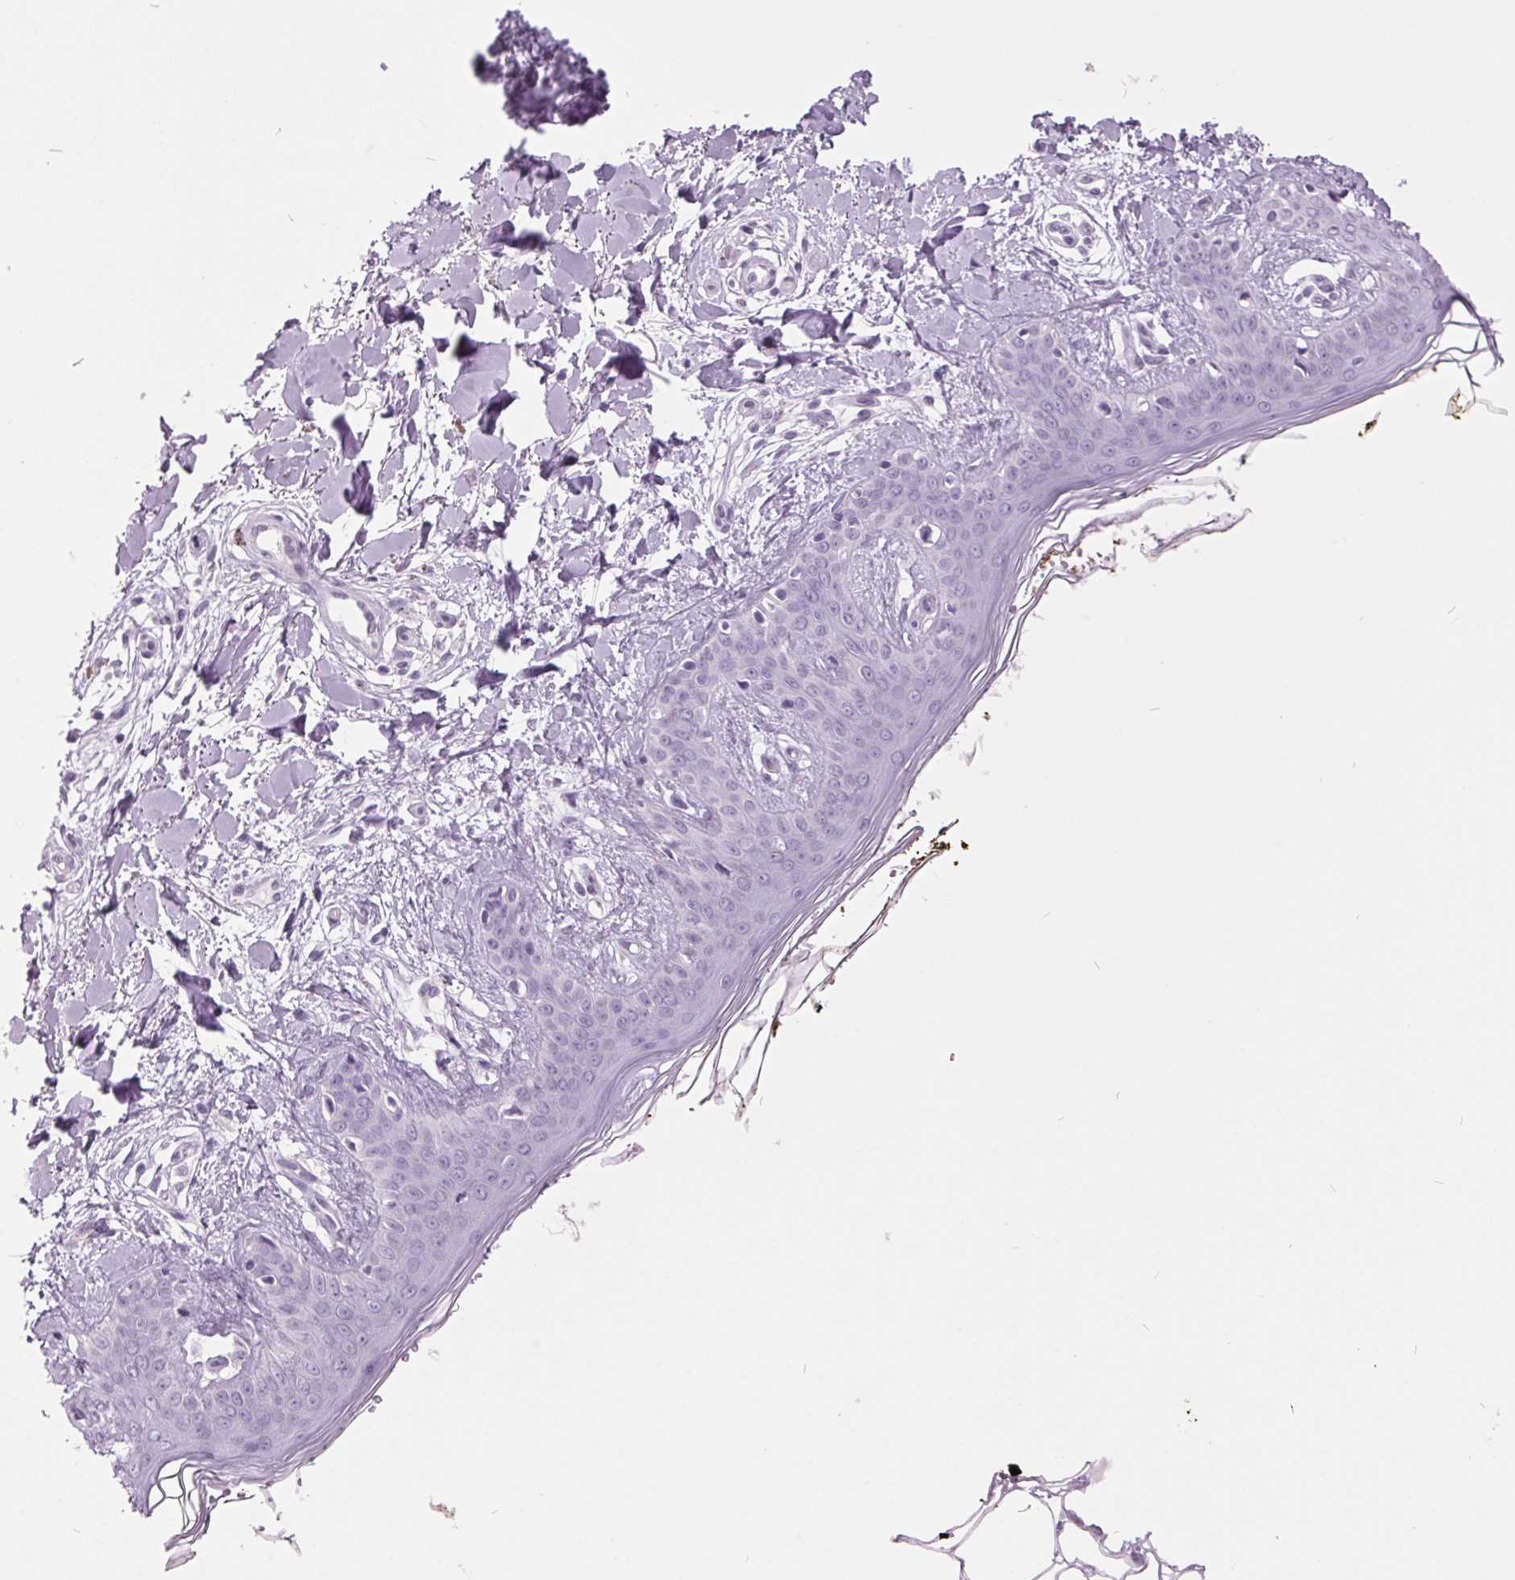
{"staining": {"intensity": "negative", "quantity": "none", "location": "none"}, "tissue": "skin", "cell_type": "Fibroblasts", "image_type": "normal", "snomed": [{"axis": "morphology", "description": "Normal tissue, NOS"}, {"axis": "topography", "description": "Skin"}], "caption": "Immunohistochemical staining of normal human skin displays no significant positivity in fibroblasts. (Brightfield microscopy of DAB (3,3'-diaminobenzidine) IHC at high magnification).", "gene": "ODAD2", "patient": {"sex": "female", "age": 34}}